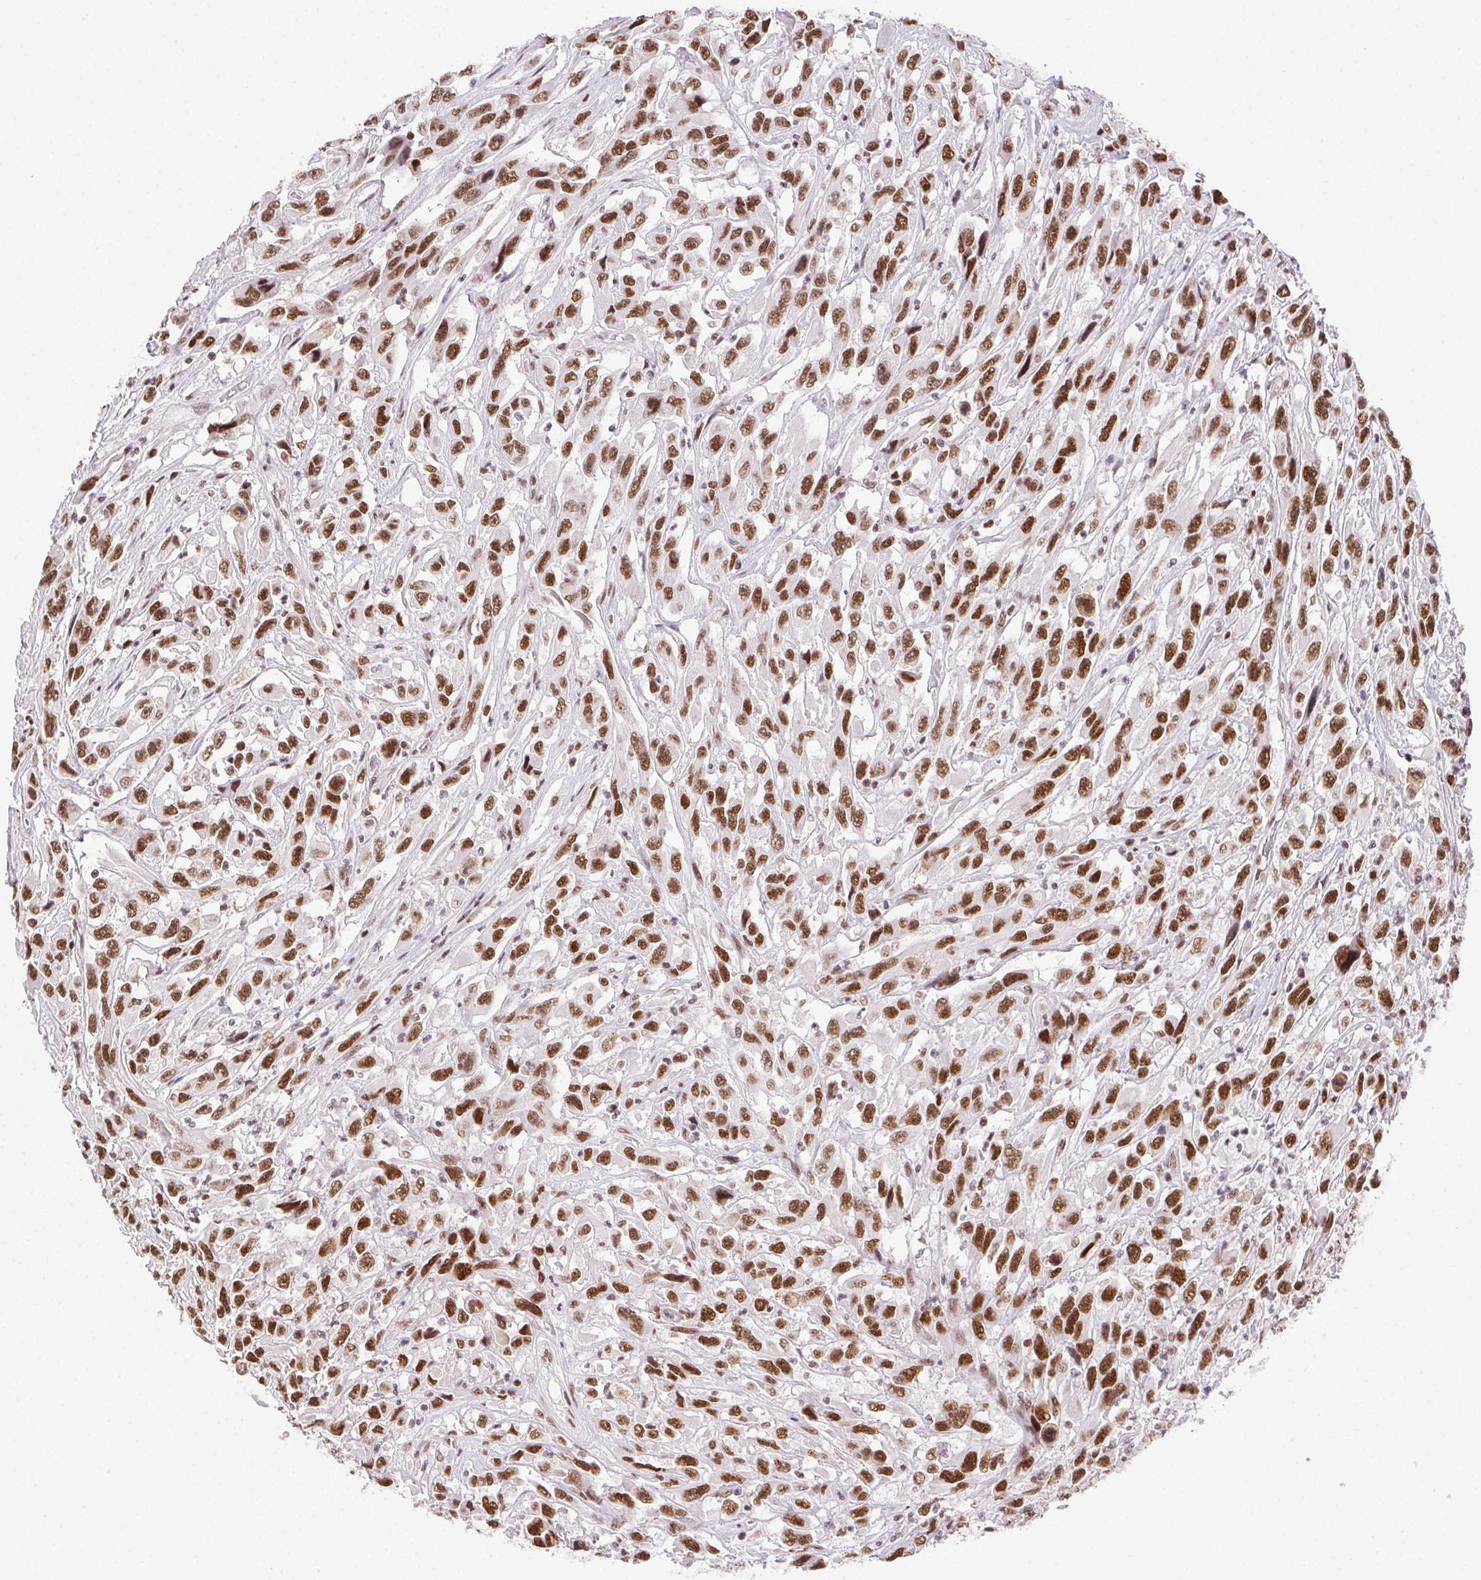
{"staining": {"intensity": "strong", "quantity": ">75%", "location": "nuclear"}, "tissue": "urothelial cancer", "cell_type": "Tumor cells", "image_type": "cancer", "snomed": [{"axis": "morphology", "description": "Urothelial carcinoma, High grade"}, {"axis": "topography", "description": "Urinary bladder"}], "caption": "The immunohistochemical stain labels strong nuclear positivity in tumor cells of high-grade urothelial carcinoma tissue. (DAB = brown stain, brightfield microscopy at high magnification).", "gene": "TRA2B", "patient": {"sex": "male", "age": 53}}